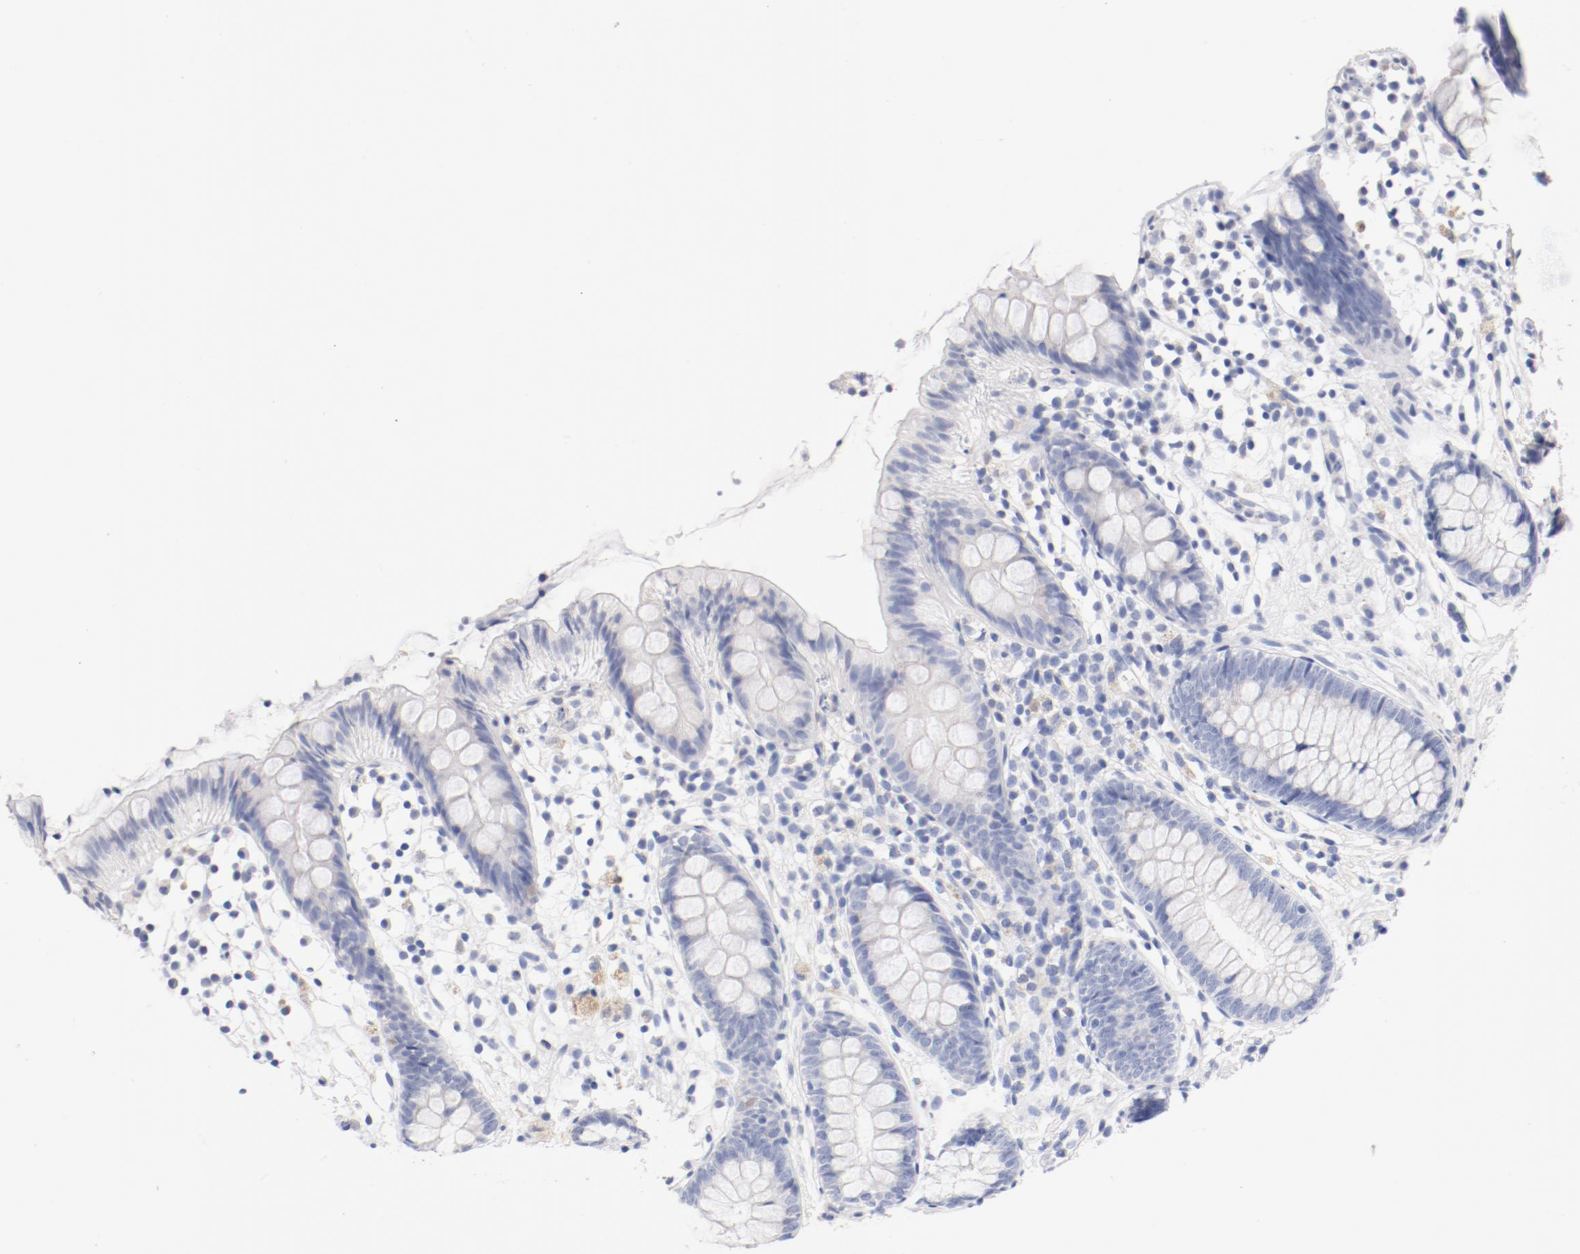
{"staining": {"intensity": "negative", "quantity": "none", "location": "none"}, "tissue": "appendix", "cell_type": "Glandular cells", "image_type": "normal", "snomed": [{"axis": "morphology", "description": "Normal tissue, NOS"}, {"axis": "topography", "description": "Appendix"}], "caption": "Immunohistochemistry (IHC) of normal appendix displays no staining in glandular cells. Brightfield microscopy of immunohistochemistry (IHC) stained with DAB (3,3'-diaminobenzidine) (brown) and hematoxylin (blue), captured at high magnification.", "gene": "HOMER1", "patient": {"sex": "male", "age": 38}}